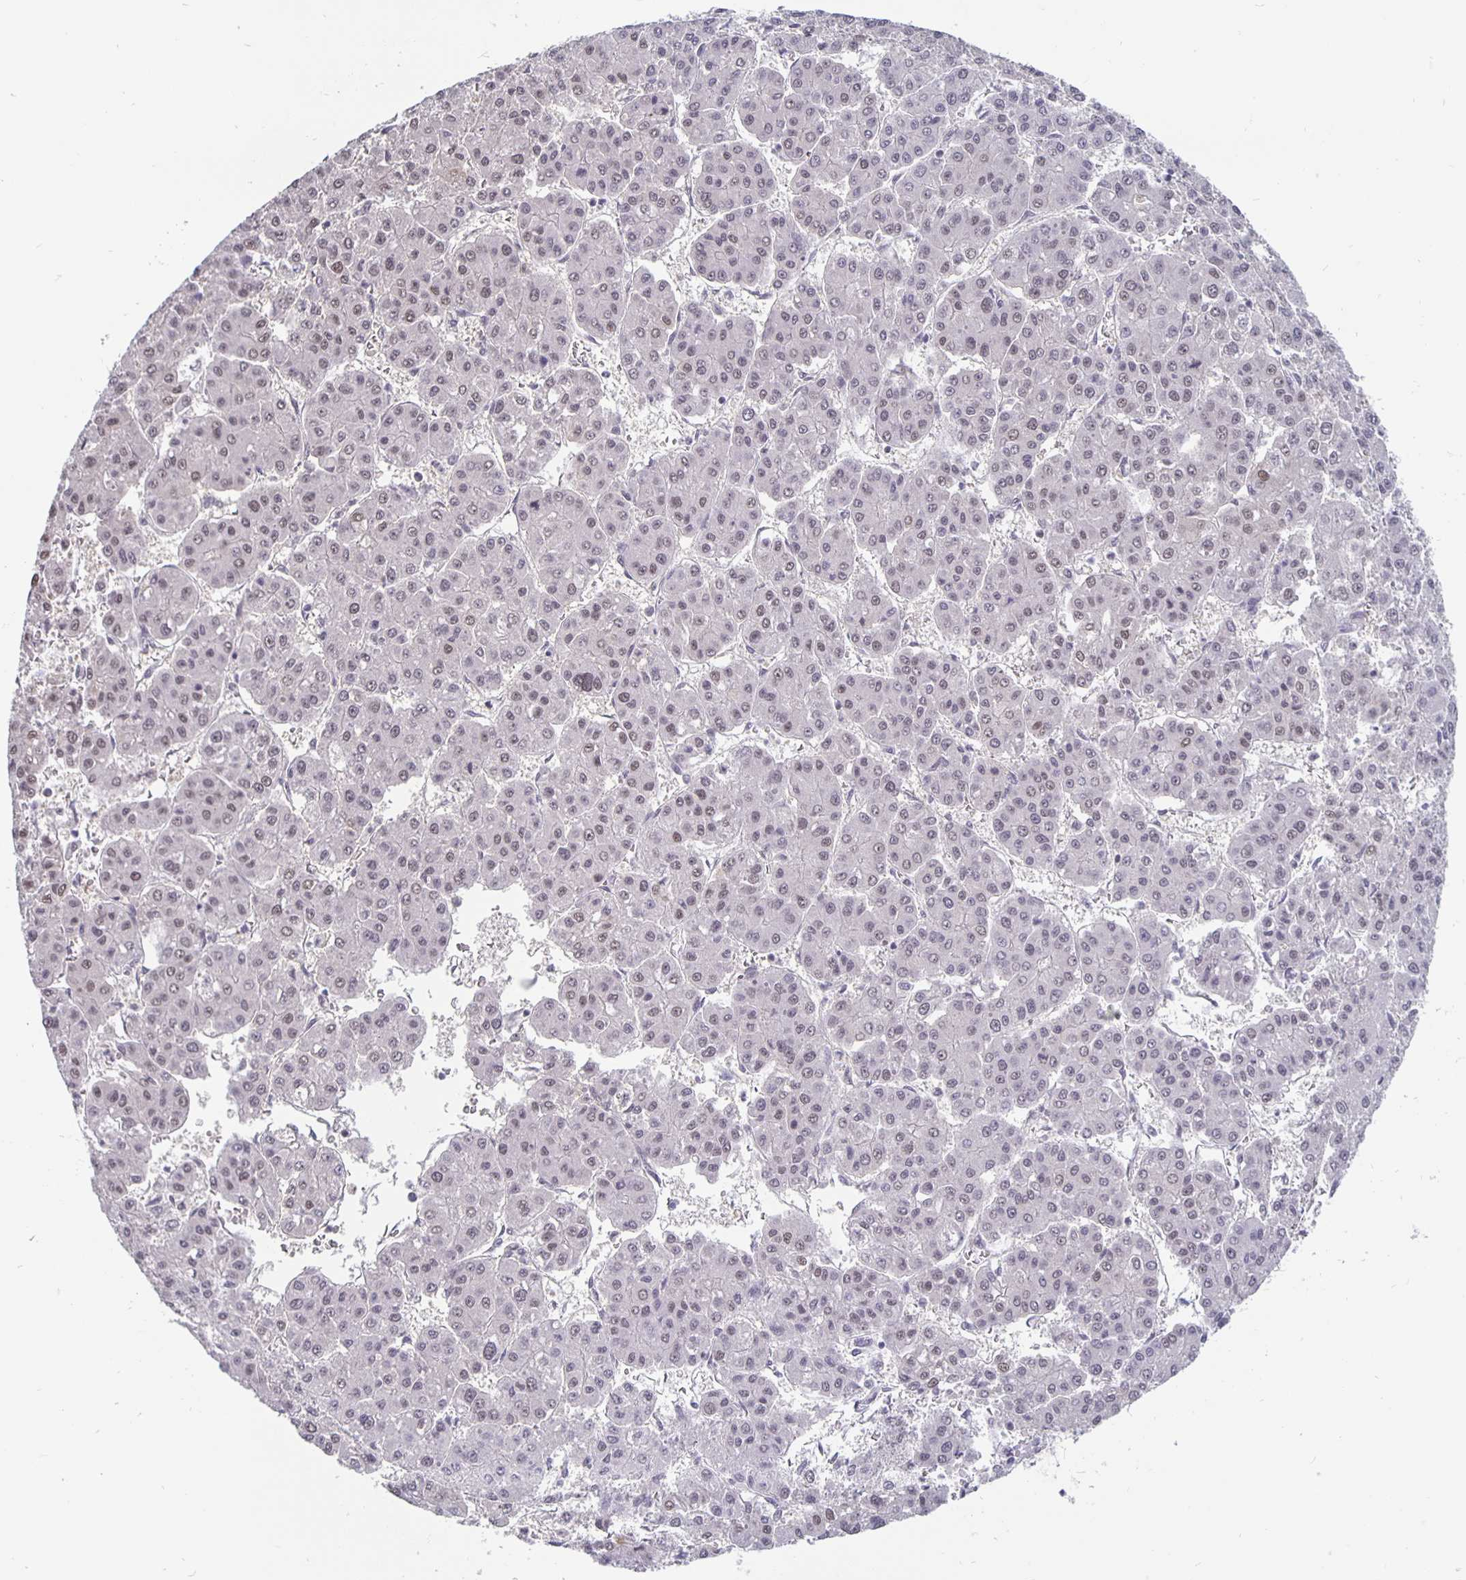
{"staining": {"intensity": "weak", "quantity": "<25%", "location": "nuclear"}, "tissue": "liver cancer", "cell_type": "Tumor cells", "image_type": "cancer", "snomed": [{"axis": "morphology", "description": "Carcinoma, Hepatocellular, NOS"}, {"axis": "topography", "description": "Liver"}], "caption": "DAB immunohistochemical staining of hepatocellular carcinoma (liver) reveals no significant positivity in tumor cells.", "gene": "ZNF691", "patient": {"sex": "male", "age": 73}}